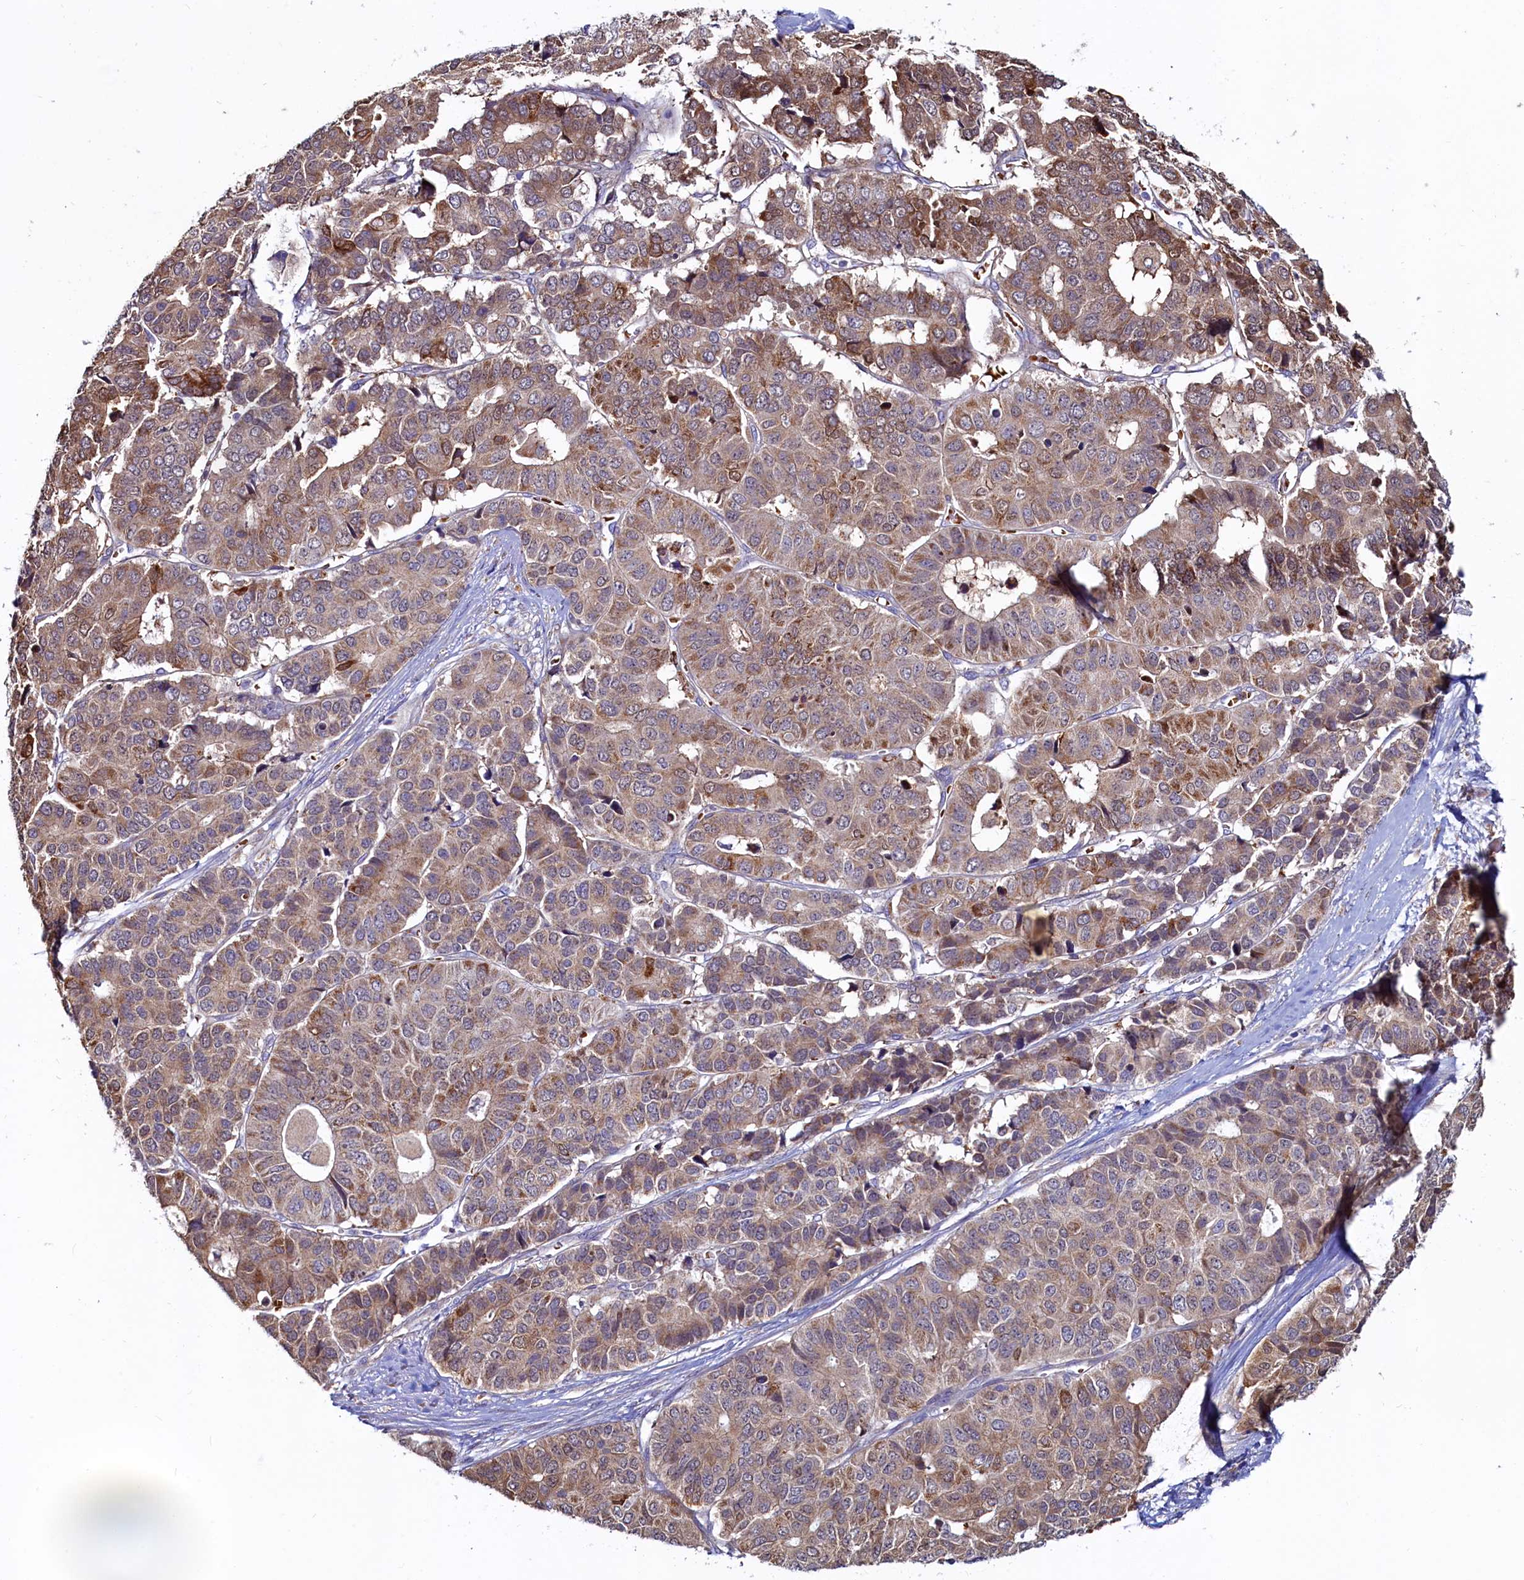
{"staining": {"intensity": "moderate", "quantity": "25%-75%", "location": "cytoplasmic/membranous"}, "tissue": "pancreatic cancer", "cell_type": "Tumor cells", "image_type": "cancer", "snomed": [{"axis": "morphology", "description": "Adenocarcinoma, NOS"}, {"axis": "topography", "description": "Pancreas"}], "caption": "There is medium levels of moderate cytoplasmic/membranous staining in tumor cells of pancreatic cancer, as demonstrated by immunohistochemical staining (brown color).", "gene": "ASTE1", "patient": {"sex": "male", "age": 50}}